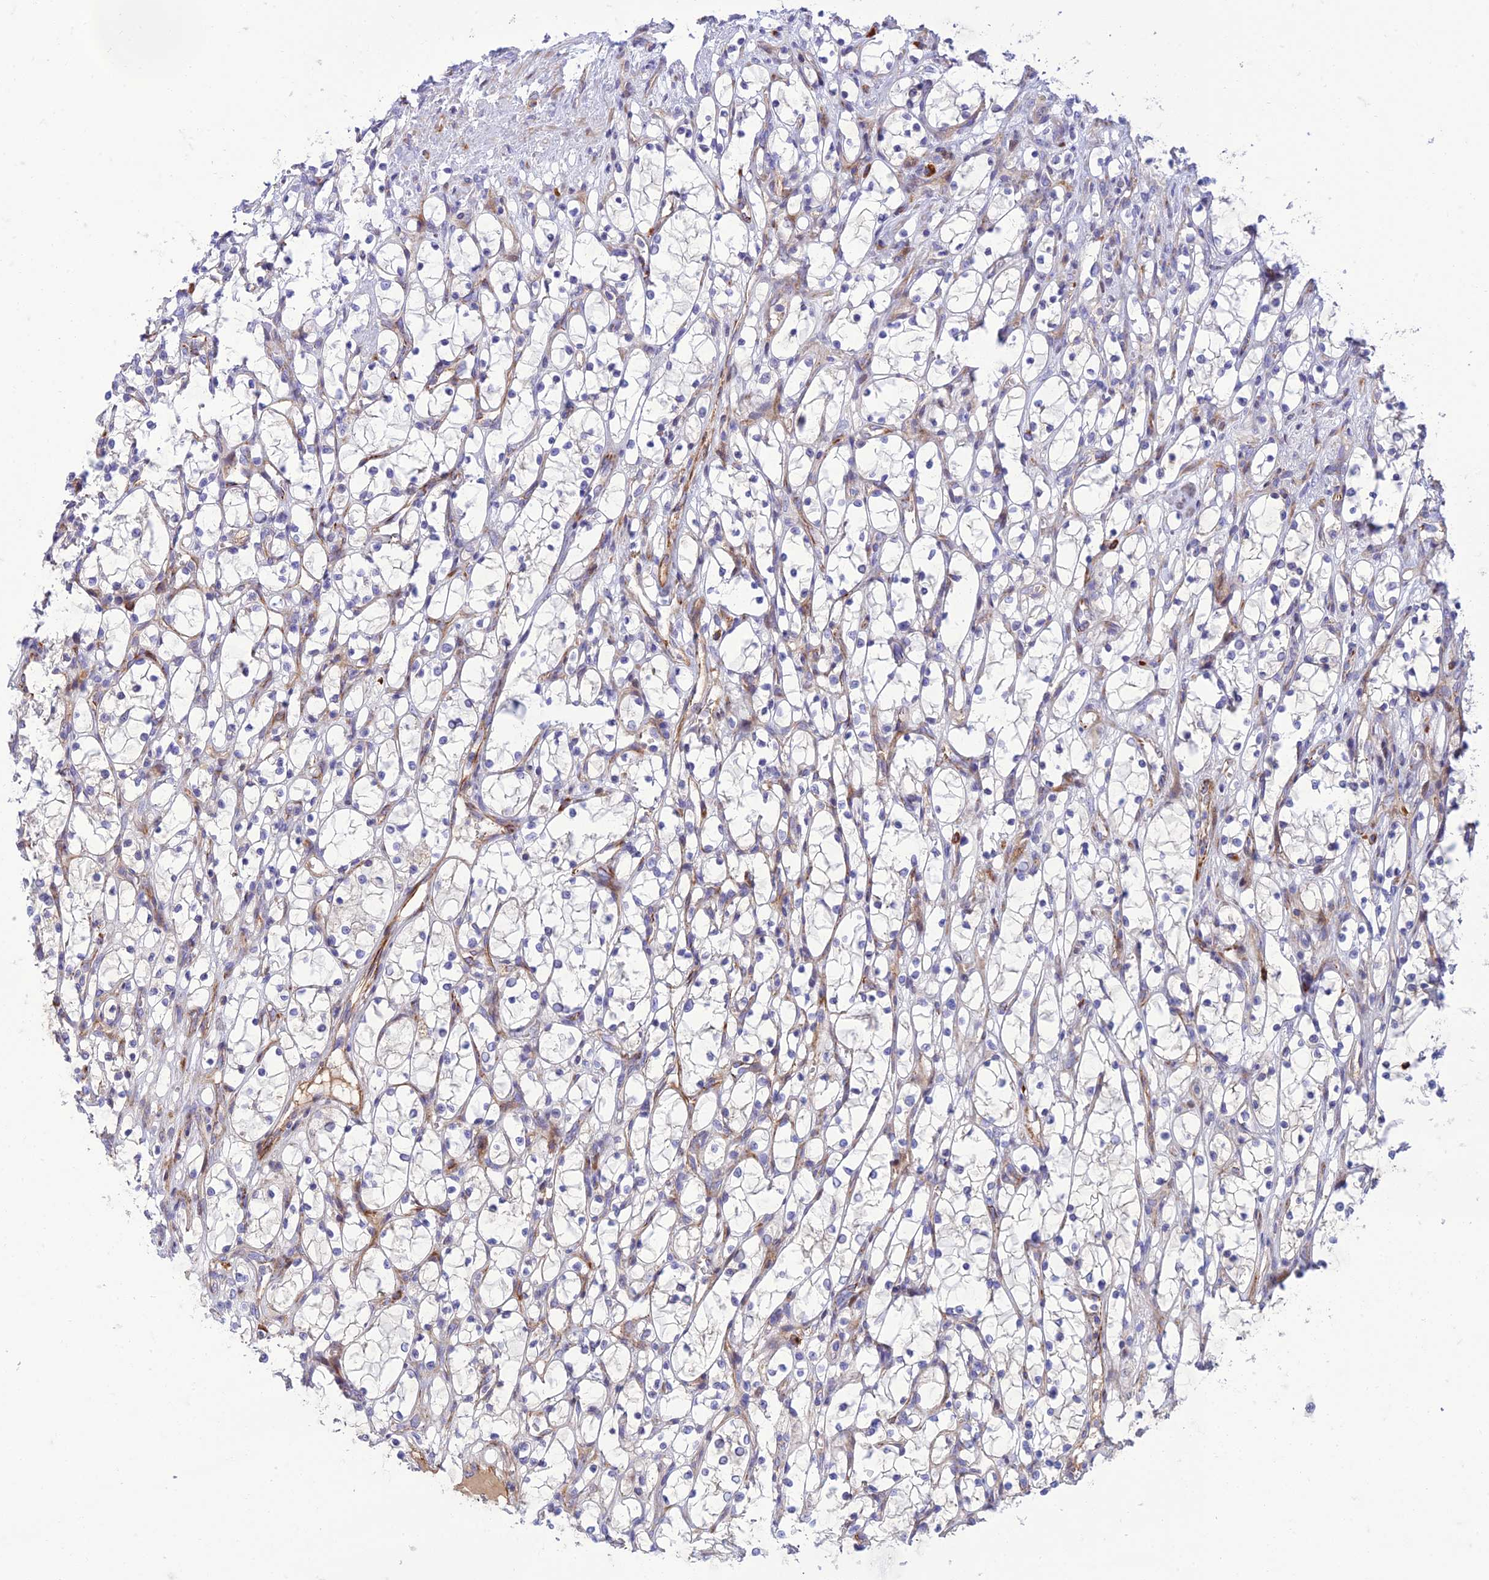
{"staining": {"intensity": "negative", "quantity": "none", "location": "none"}, "tissue": "renal cancer", "cell_type": "Tumor cells", "image_type": "cancer", "snomed": [{"axis": "morphology", "description": "Adenocarcinoma, NOS"}, {"axis": "topography", "description": "Kidney"}], "caption": "The IHC photomicrograph has no significant positivity in tumor cells of renal cancer tissue. (Stains: DAB (3,3'-diaminobenzidine) immunohistochemistry with hematoxylin counter stain, Microscopy: brightfield microscopy at high magnification).", "gene": "SEL1L3", "patient": {"sex": "female", "age": 69}}